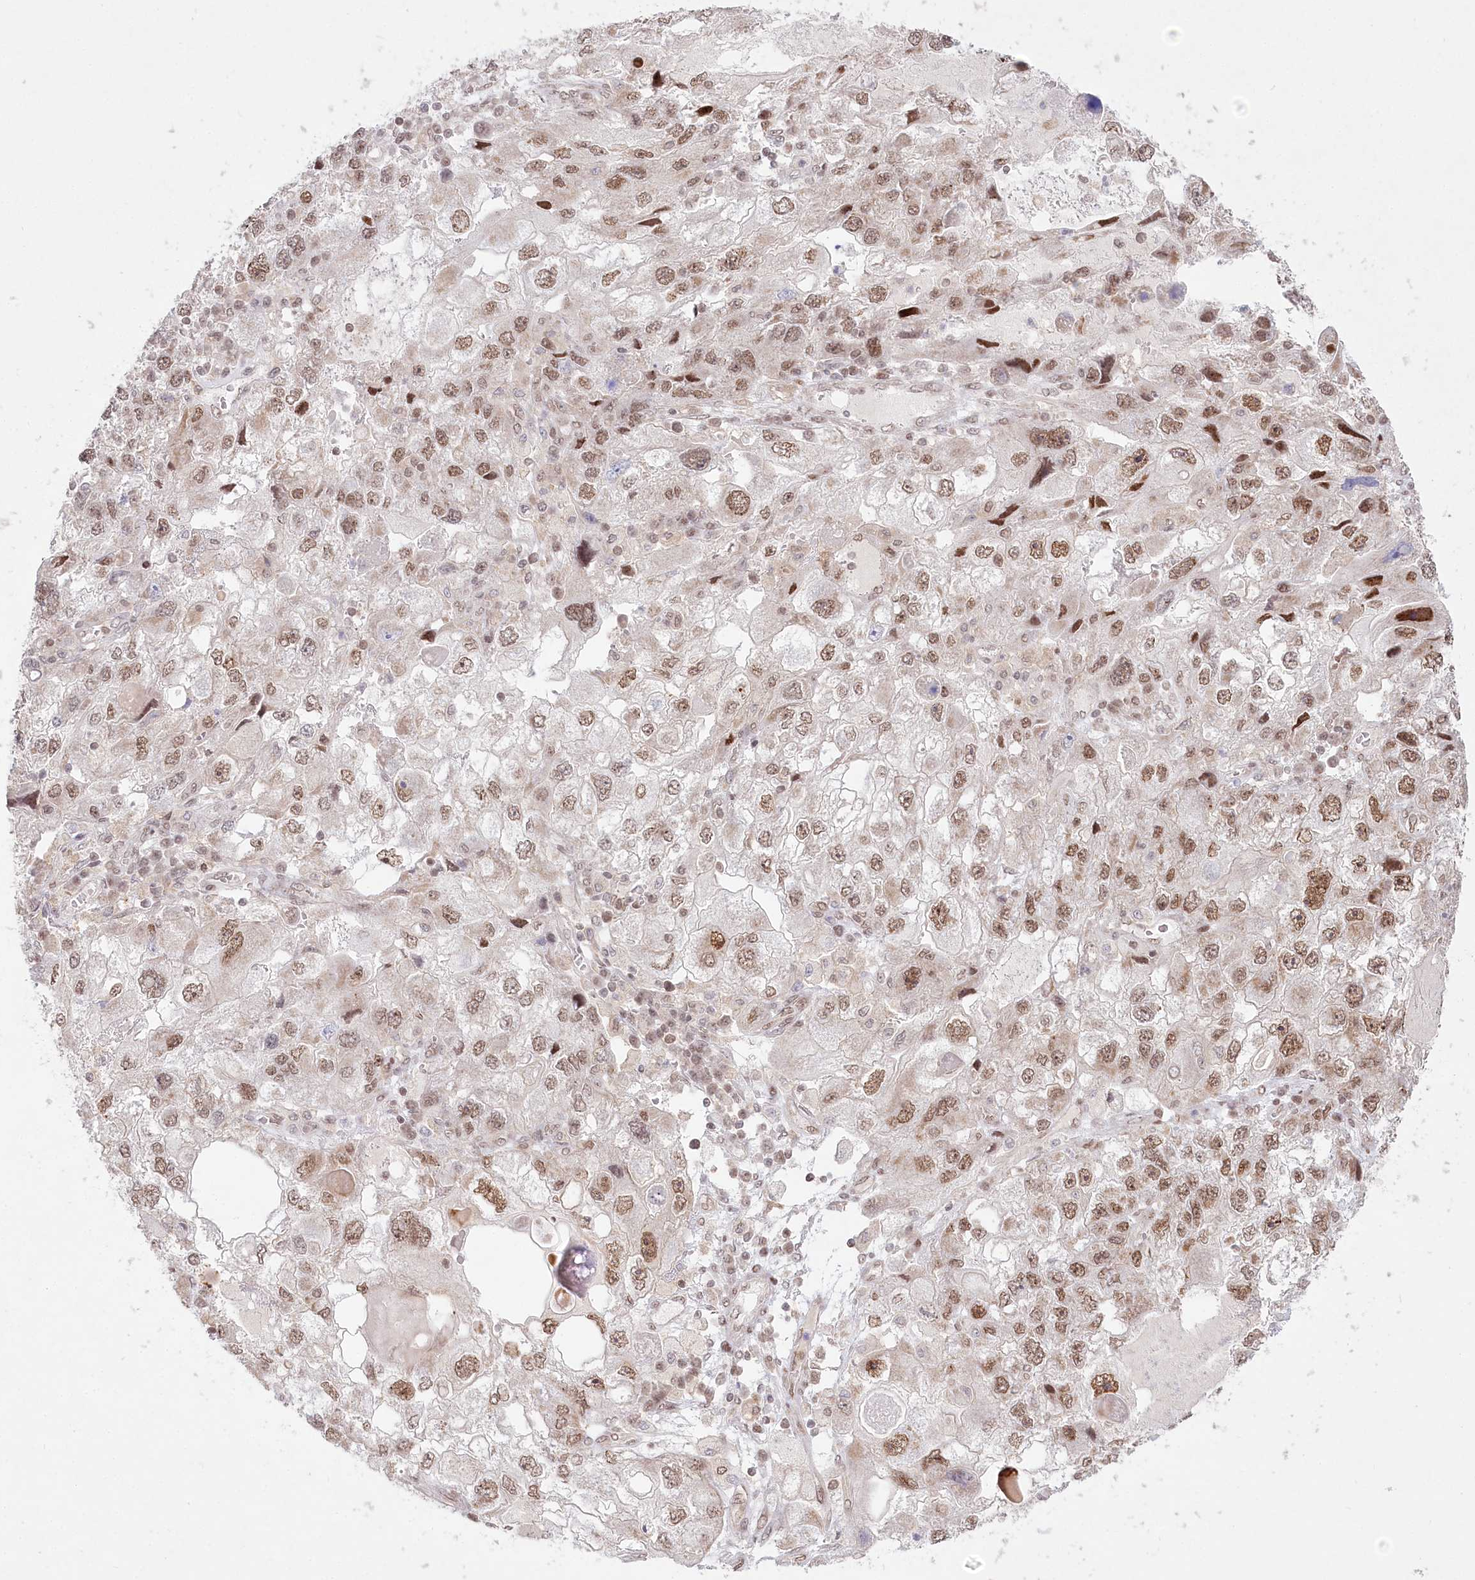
{"staining": {"intensity": "moderate", "quantity": ">75%", "location": "nuclear"}, "tissue": "endometrial cancer", "cell_type": "Tumor cells", "image_type": "cancer", "snomed": [{"axis": "morphology", "description": "Adenocarcinoma, NOS"}, {"axis": "topography", "description": "Endometrium"}], "caption": "Immunohistochemistry (IHC) (DAB (3,3'-diaminobenzidine)) staining of adenocarcinoma (endometrial) exhibits moderate nuclear protein expression in about >75% of tumor cells.", "gene": "PYURF", "patient": {"sex": "female", "age": 49}}